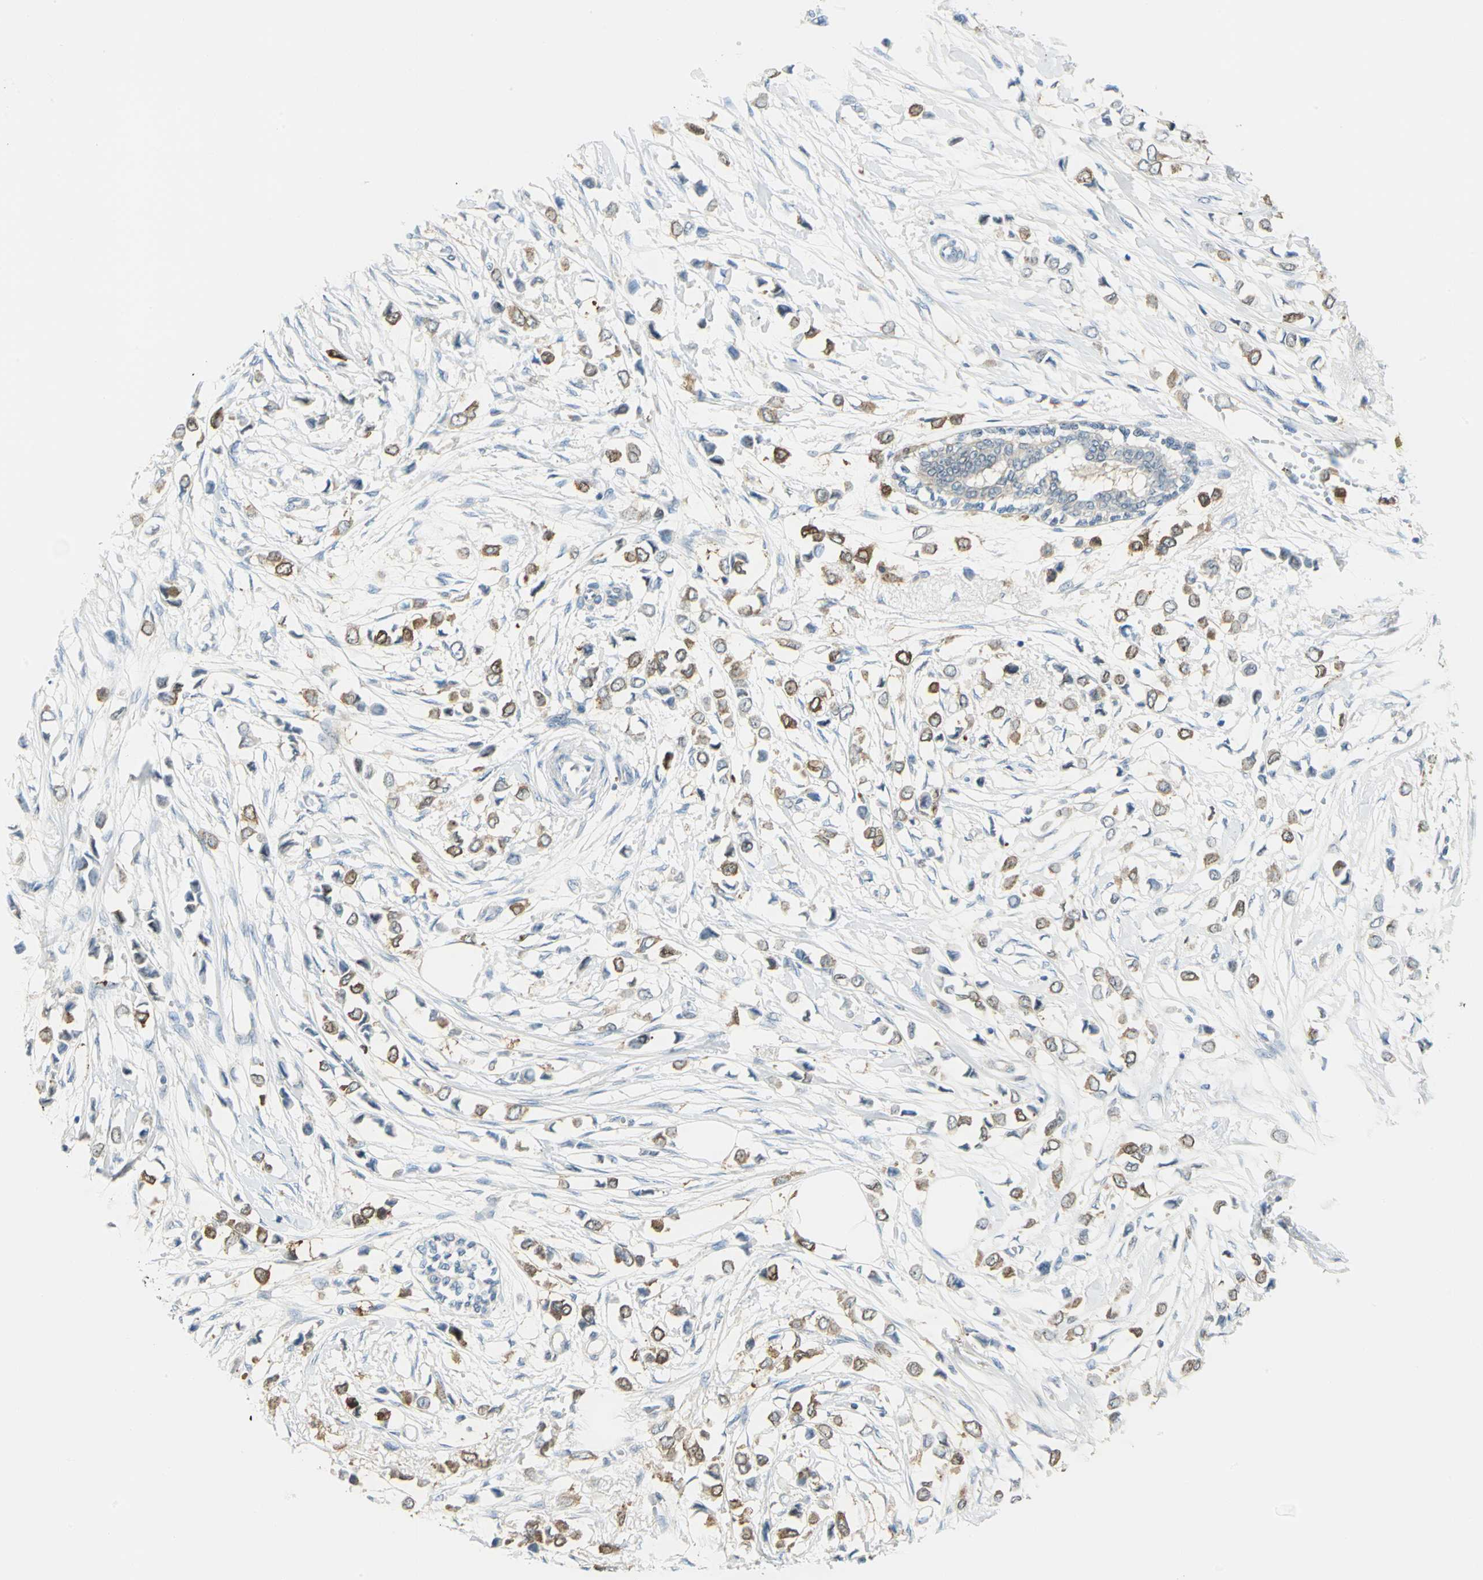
{"staining": {"intensity": "moderate", "quantity": ">75%", "location": "cytoplasmic/membranous"}, "tissue": "breast cancer", "cell_type": "Tumor cells", "image_type": "cancer", "snomed": [{"axis": "morphology", "description": "Lobular carcinoma"}, {"axis": "topography", "description": "Breast"}], "caption": "IHC of lobular carcinoma (breast) demonstrates medium levels of moderate cytoplasmic/membranous positivity in about >75% of tumor cells. The staining is performed using DAB (3,3'-diaminobenzidine) brown chromogen to label protein expression. The nuclei are counter-stained blue using hematoxylin.", "gene": "ALDOA", "patient": {"sex": "female", "age": 51}}